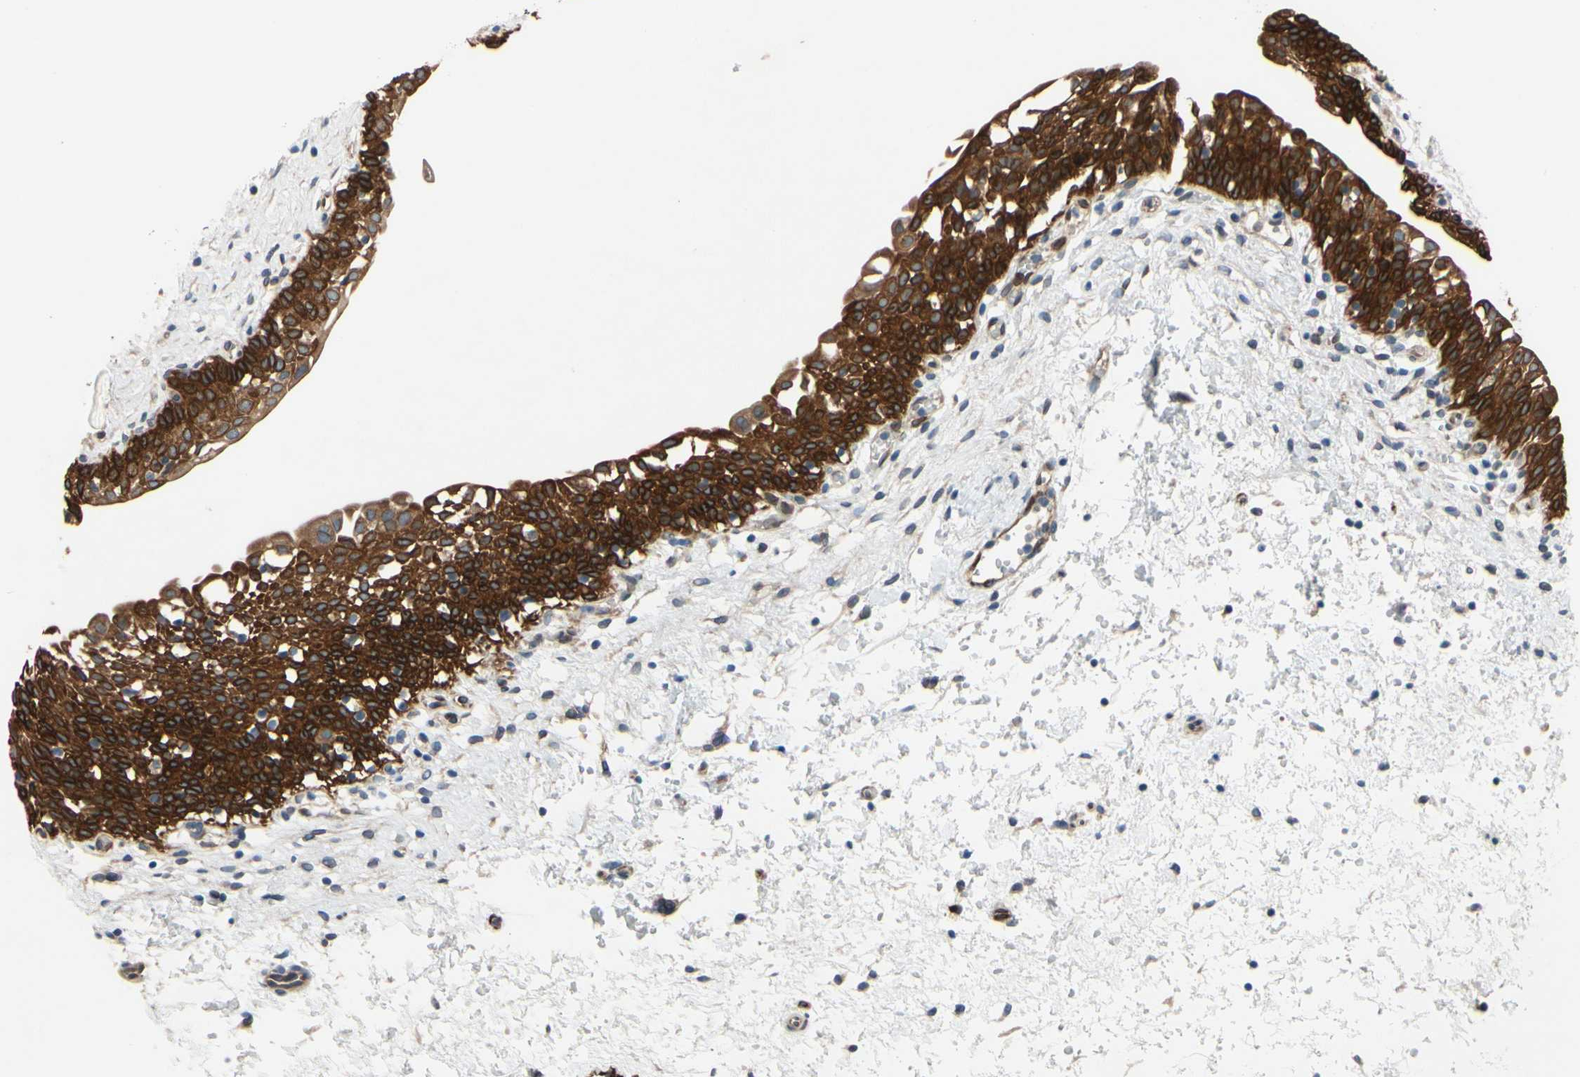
{"staining": {"intensity": "strong", "quantity": ">75%", "location": "cytoplasmic/membranous"}, "tissue": "urinary bladder", "cell_type": "Urothelial cells", "image_type": "normal", "snomed": [{"axis": "morphology", "description": "Normal tissue, NOS"}, {"axis": "topography", "description": "Urinary bladder"}], "caption": "Immunohistochemical staining of normal human urinary bladder shows >75% levels of strong cytoplasmic/membranous protein positivity in about >75% of urothelial cells.", "gene": "PRXL2A", "patient": {"sex": "male", "age": 55}}